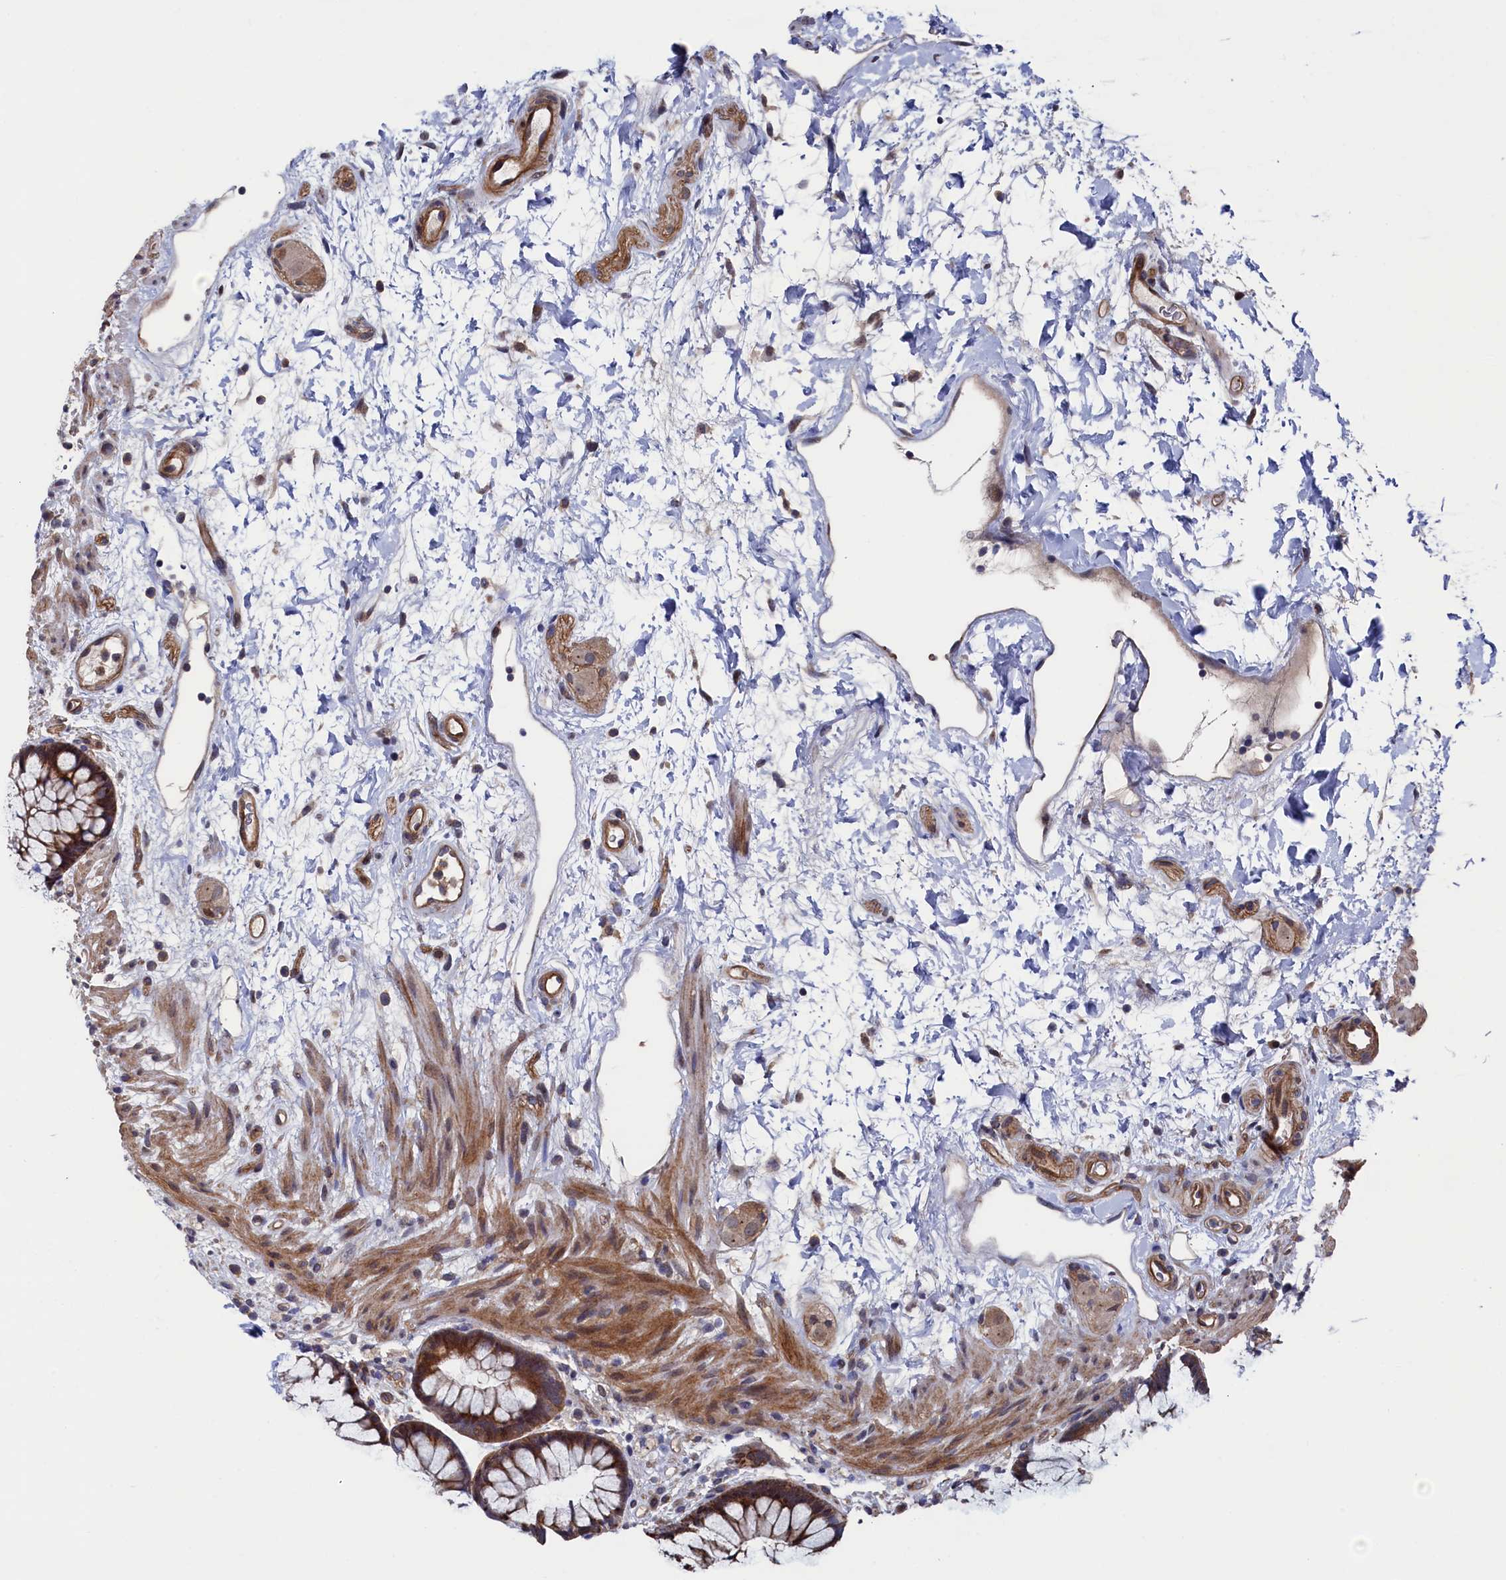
{"staining": {"intensity": "moderate", "quantity": ">75%", "location": "cytoplasmic/membranous"}, "tissue": "rectum", "cell_type": "Glandular cells", "image_type": "normal", "snomed": [{"axis": "morphology", "description": "Normal tissue, NOS"}, {"axis": "topography", "description": "Rectum"}], "caption": "Immunohistochemistry image of unremarkable human rectum stained for a protein (brown), which demonstrates medium levels of moderate cytoplasmic/membranous staining in about >75% of glandular cells.", "gene": "ZNF891", "patient": {"sex": "male", "age": 51}}